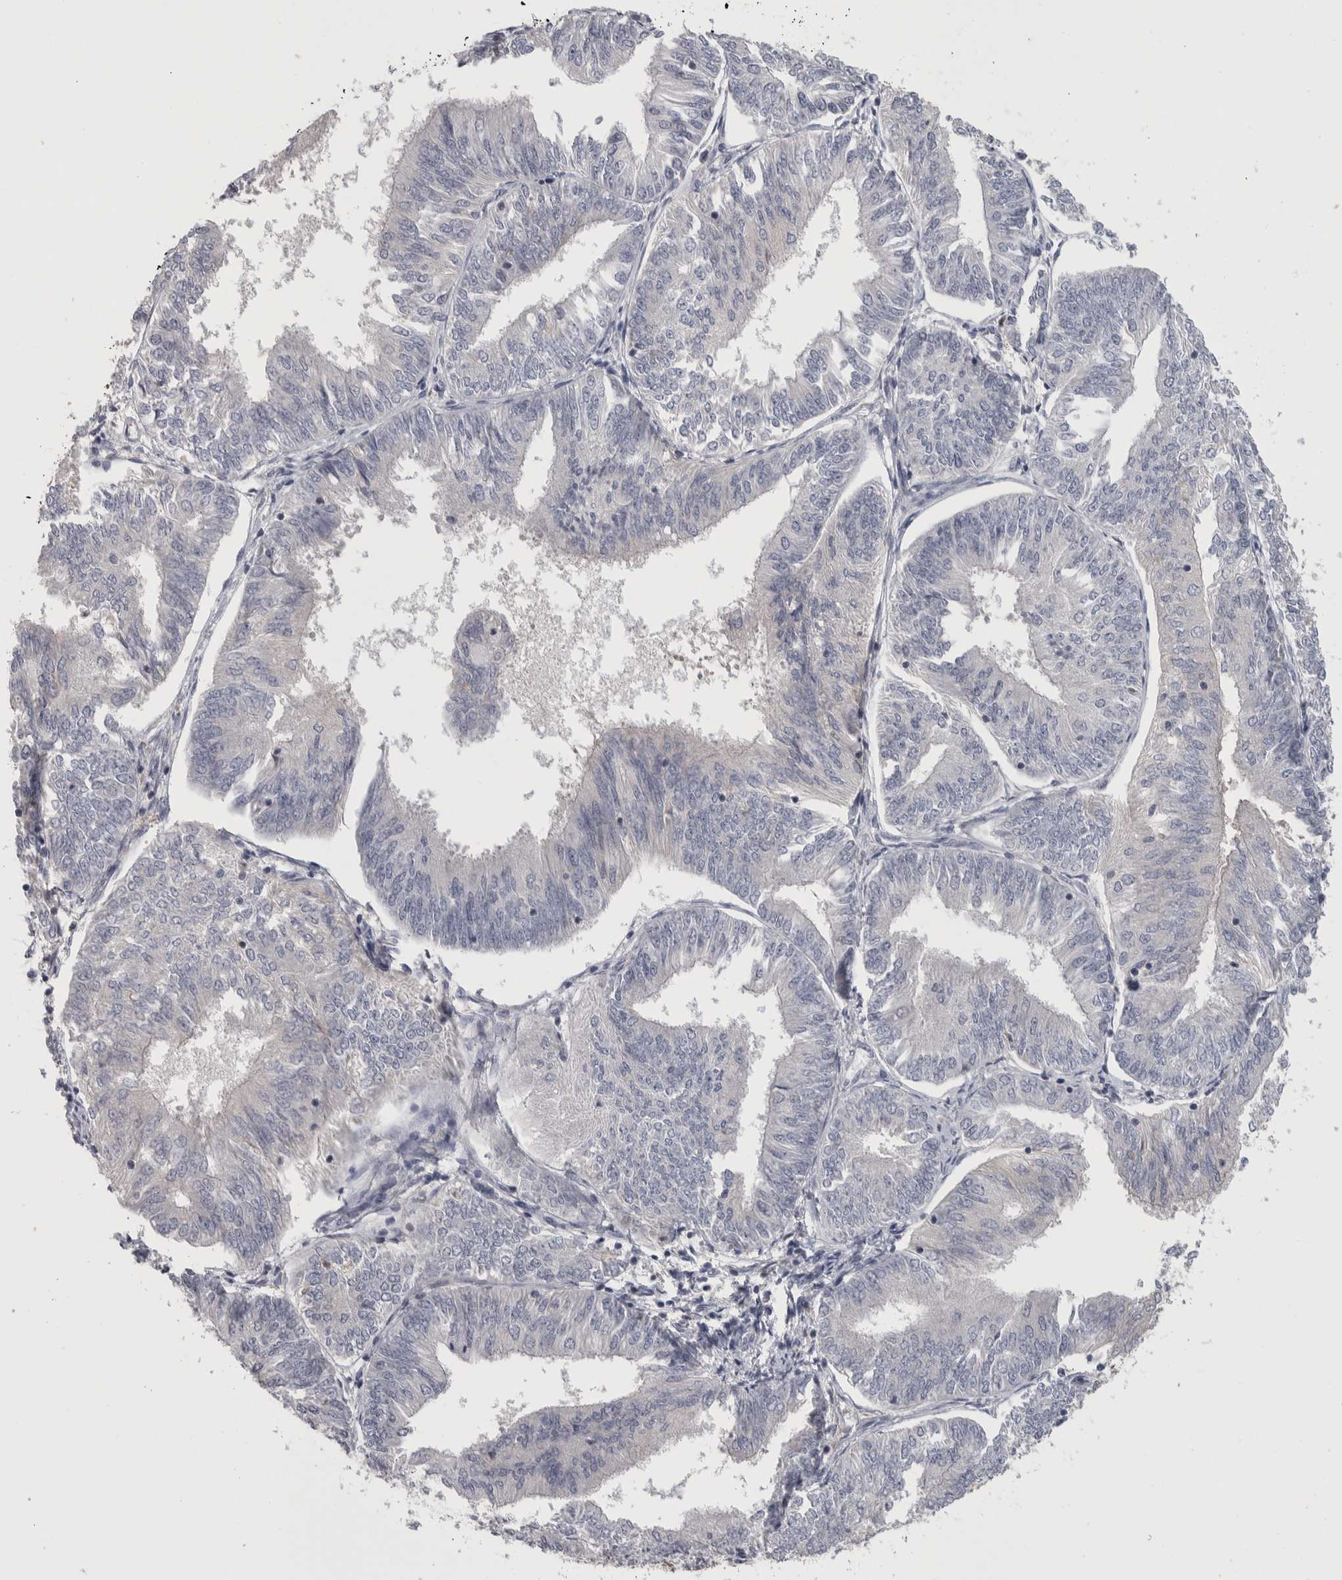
{"staining": {"intensity": "negative", "quantity": "none", "location": "none"}, "tissue": "endometrial cancer", "cell_type": "Tumor cells", "image_type": "cancer", "snomed": [{"axis": "morphology", "description": "Adenocarcinoma, NOS"}, {"axis": "topography", "description": "Endometrium"}], "caption": "Human endometrial cancer (adenocarcinoma) stained for a protein using immunohistochemistry (IHC) shows no positivity in tumor cells.", "gene": "NFKB2", "patient": {"sex": "female", "age": 58}}